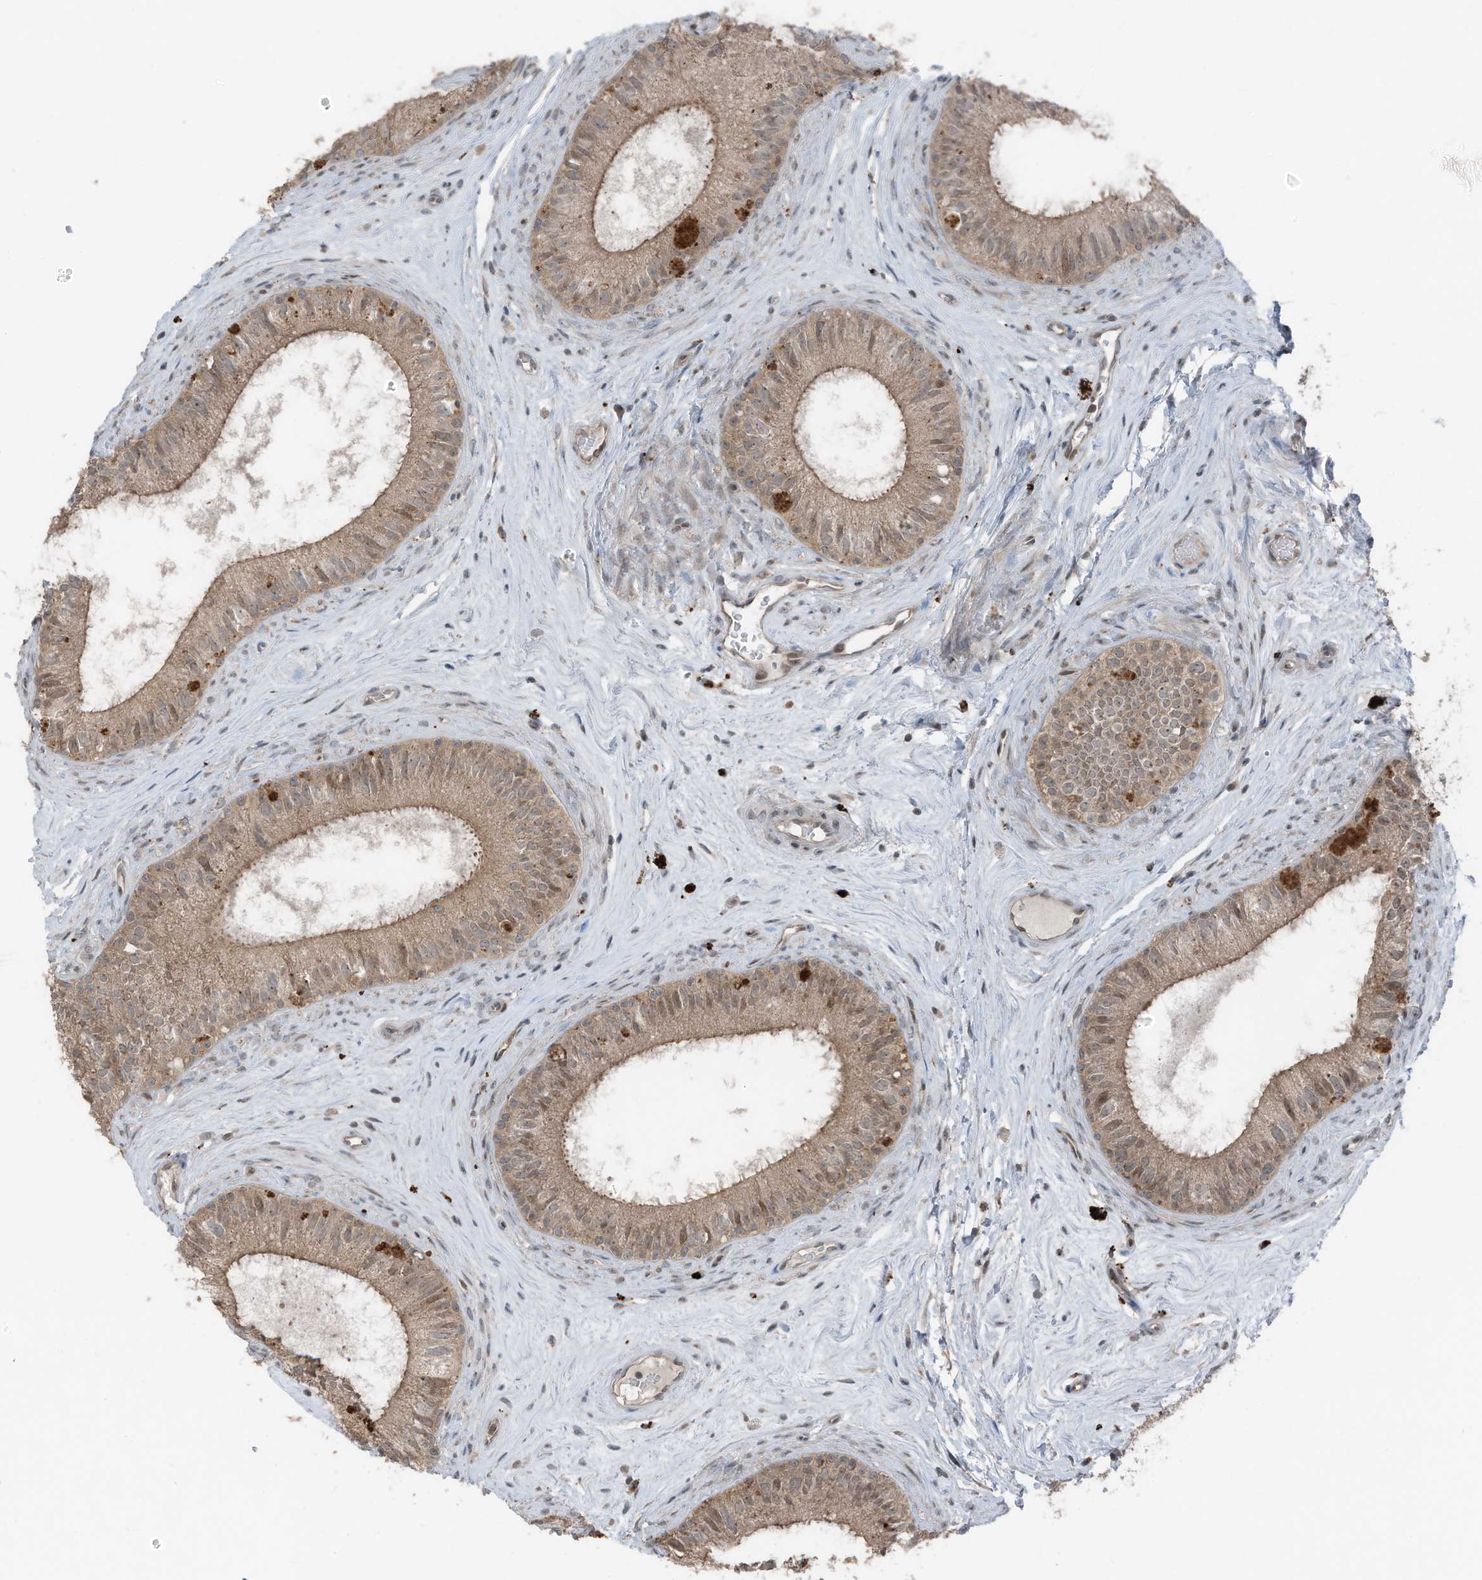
{"staining": {"intensity": "moderate", "quantity": ">75%", "location": "cytoplasmic/membranous,nuclear"}, "tissue": "epididymis", "cell_type": "Glandular cells", "image_type": "normal", "snomed": [{"axis": "morphology", "description": "Normal tissue, NOS"}, {"axis": "topography", "description": "Epididymis"}], "caption": "The image exhibits immunohistochemical staining of benign epididymis. There is moderate cytoplasmic/membranous,nuclear staining is appreciated in about >75% of glandular cells.", "gene": "TXNDC9", "patient": {"sex": "male", "age": 71}}